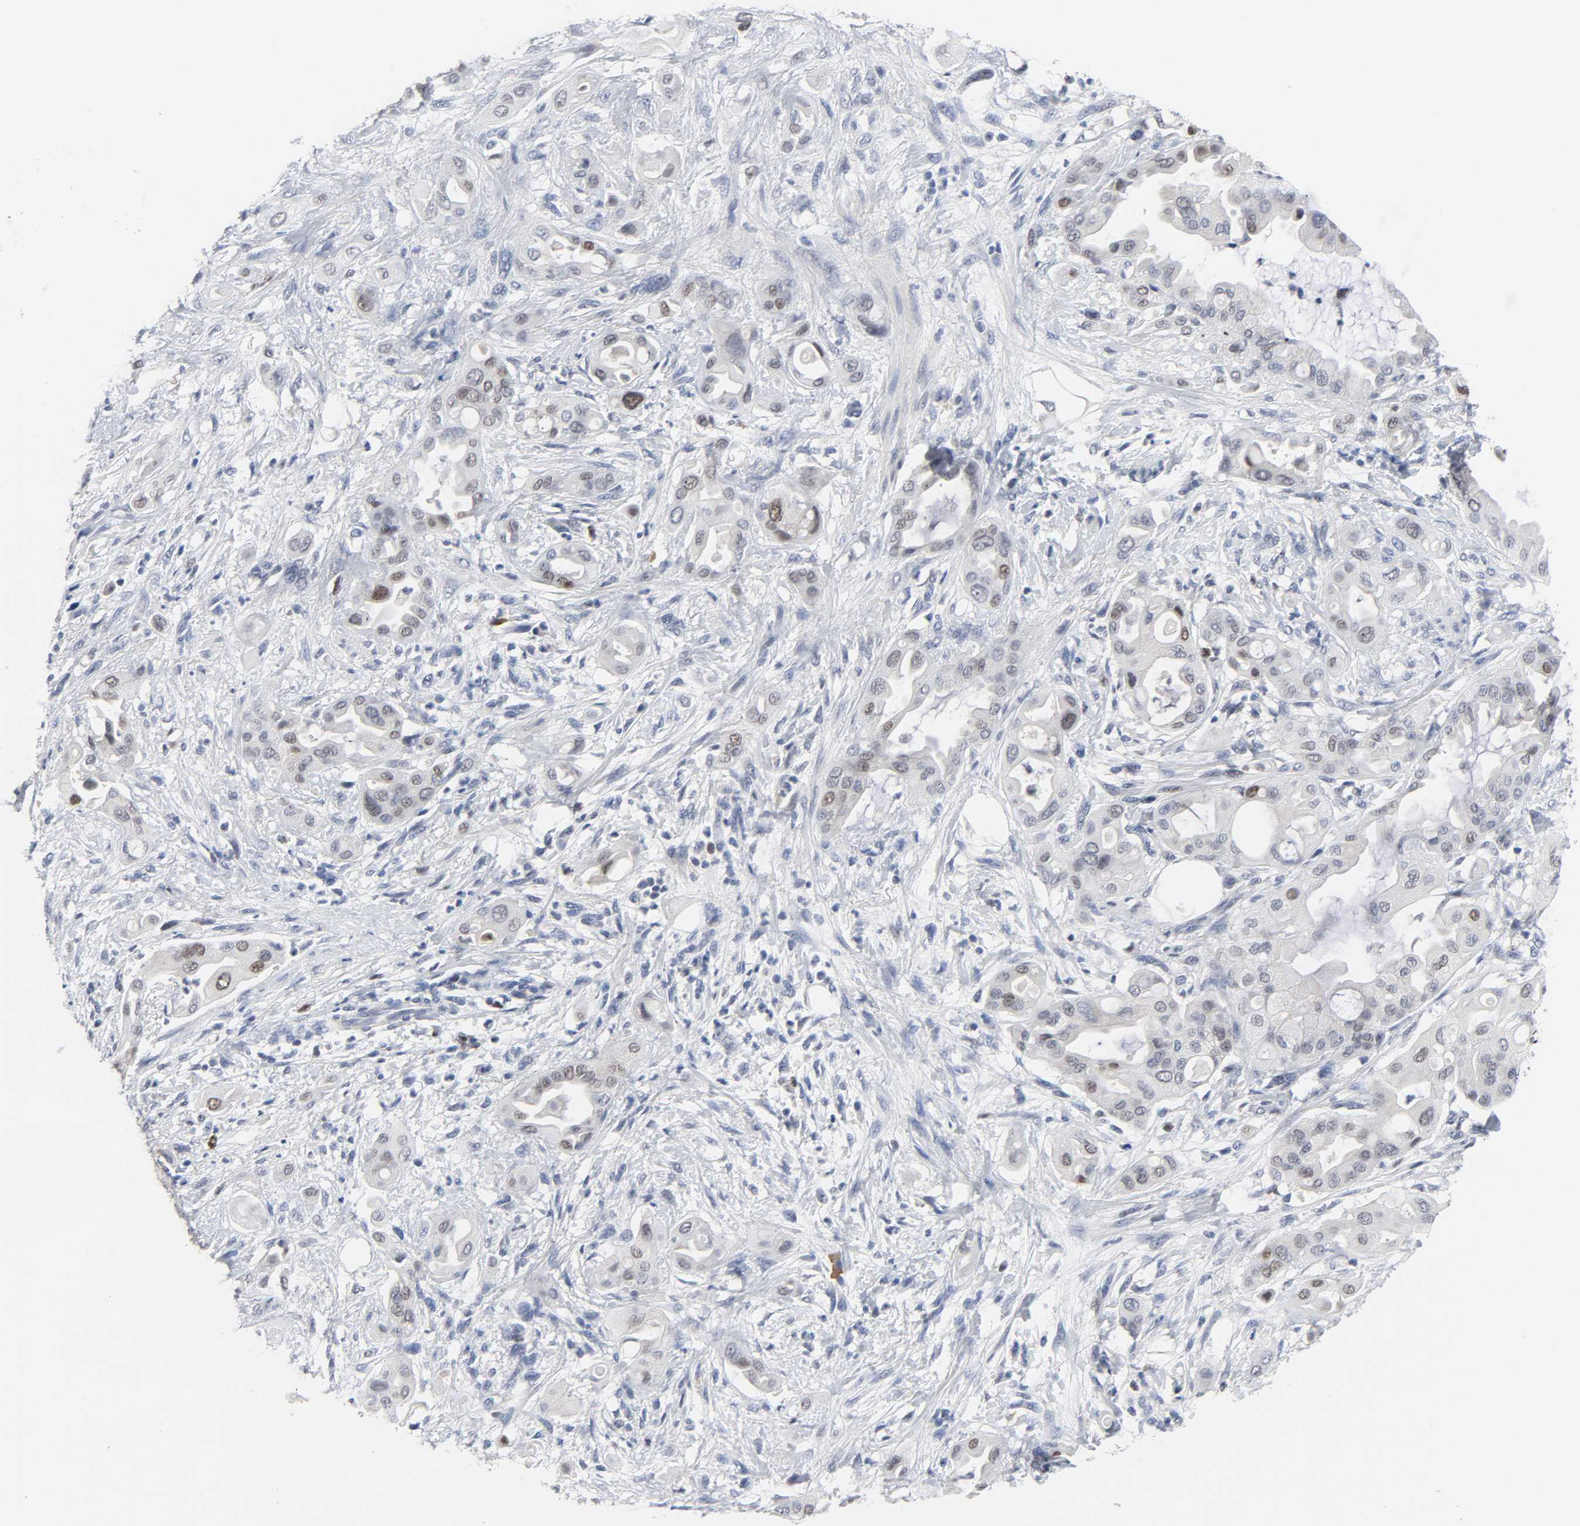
{"staining": {"intensity": "weak", "quantity": "<25%", "location": "nuclear"}, "tissue": "pancreatic cancer", "cell_type": "Tumor cells", "image_type": "cancer", "snomed": [{"axis": "morphology", "description": "Adenocarcinoma, NOS"}, {"axis": "morphology", "description": "Adenocarcinoma, metastatic, NOS"}, {"axis": "topography", "description": "Lymph node"}, {"axis": "topography", "description": "Pancreas"}, {"axis": "topography", "description": "Duodenum"}], "caption": "The immunohistochemistry image has no significant staining in tumor cells of pancreatic cancer tissue.", "gene": "WEE1", "patient": {"sex": "female", "age": 64}}